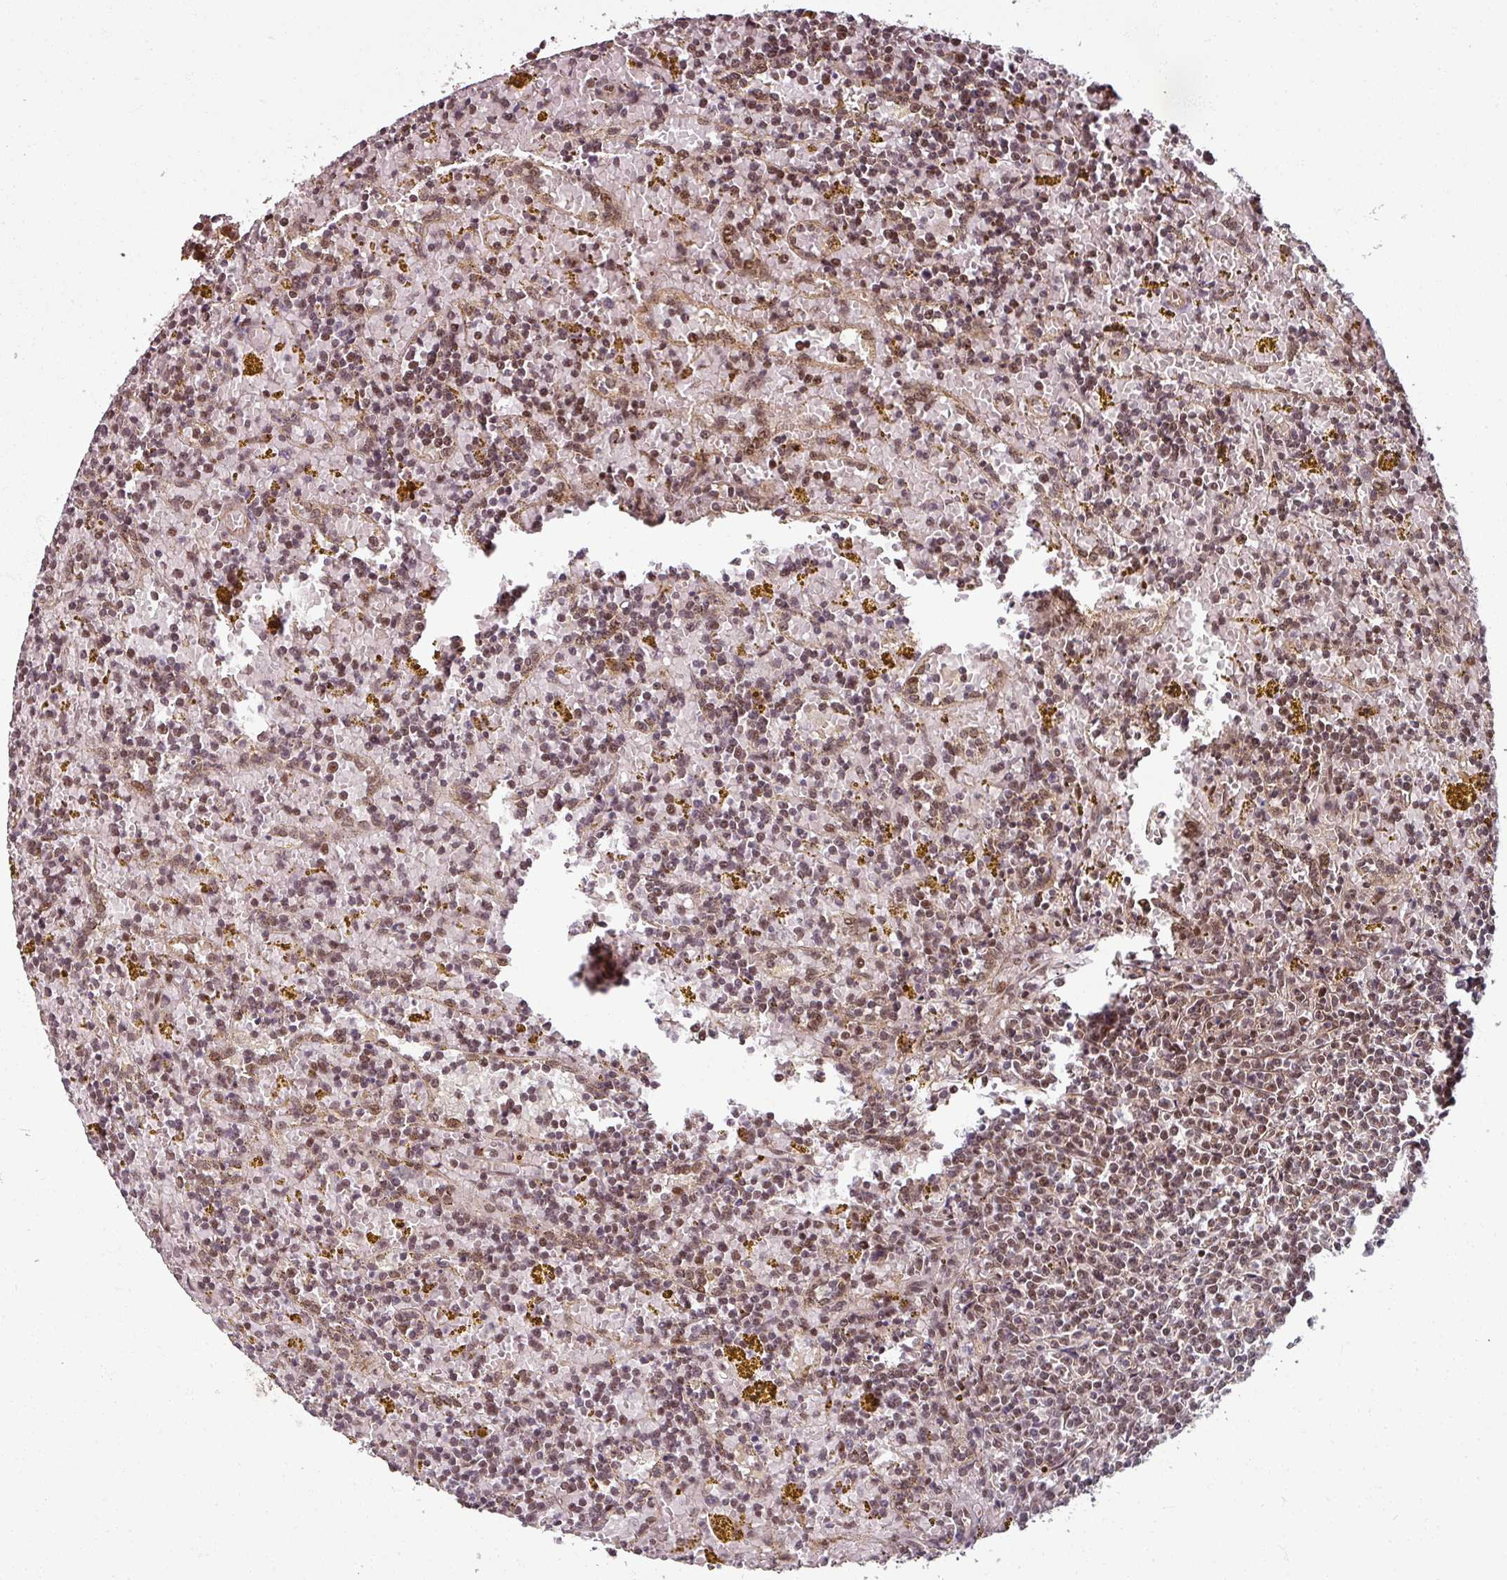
{"staining": {"intensity": "moderate", "quantity": ">75%", "location": "nuclear"}, "tissue": "lymphoma", "cell_type": "Tumor cells", "image_type": "cancer", "snomed": [{"axis": "morphology", "description": "Malignant lymphoma, non-Hodgkin's type, Low grade"}, {"axis": "topography", "description": "Spleen"}, {"axis": "topography", "description": "Lymph node"}], "caption": "Protein analysis of lymphoma tissue reveals moderate nuclear expression in approximately >75% of tumor cells. The staining is performed using DAB brown chromogen to label protein expression. The nuclei are counter-stained blue using hematoxylin.", "gene": "SWI5", "patient": {"sex": "female", "age": 66}}